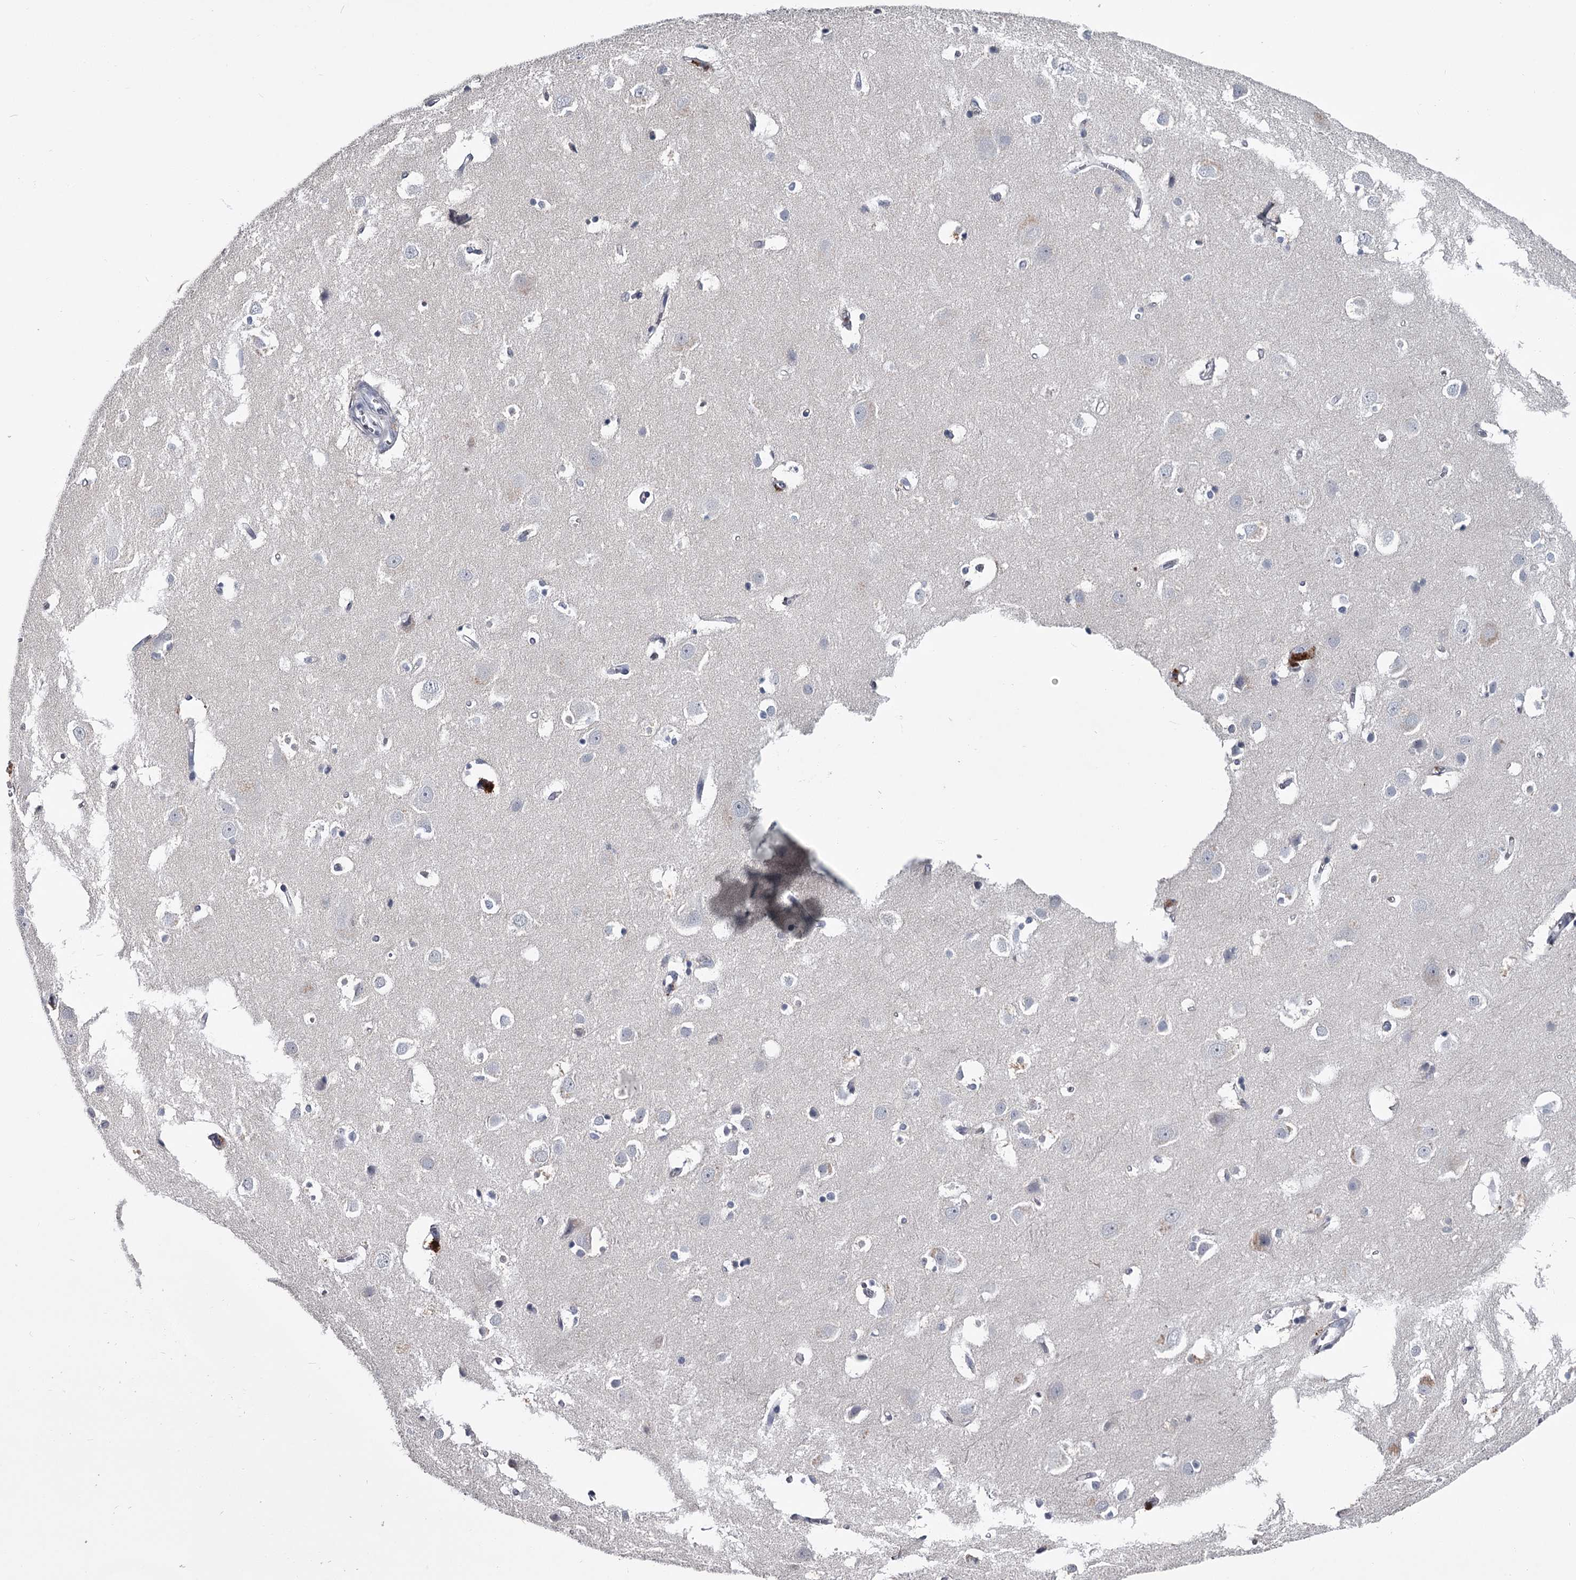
{"staining": {"intensity": "negative", "quantity": "none", "location": "none"}, "tissue": "cerebral cortex", "cell_type": "Endothelial cells", "image_type": "normal", "snomed": [{"axis": "morphology", "description": "Normal tissue, NOS"}, {"axis": "topography", "description": "Cerebral cortex"}], "caption": "Immunohistochemistry (IHC) of unremarkable cerebral cortex exhibits no positivity in endothelial cells. (DAB immunohistochemistry, high magnification).", "gene": "DAO", "patient": {"sex": "male", "age": 54}}